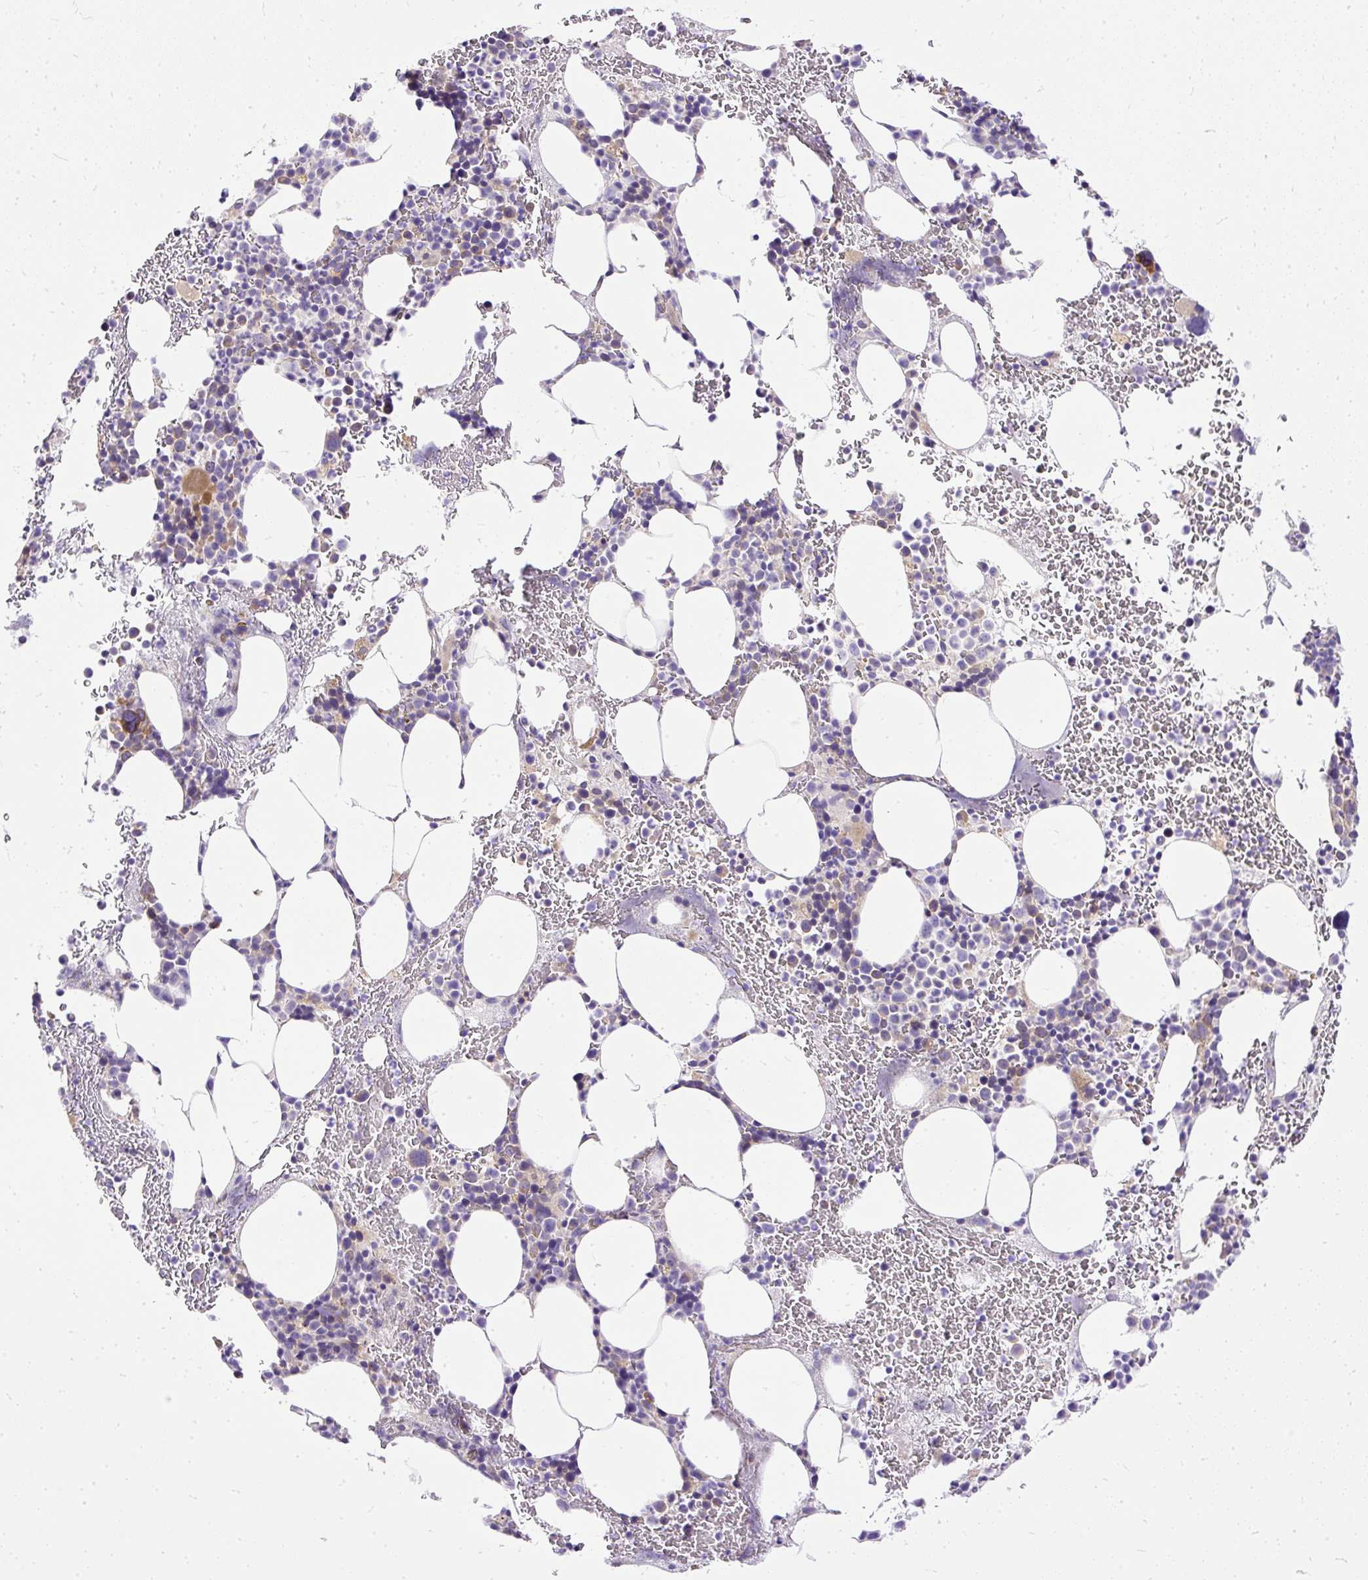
{"staining": {"intensity": "moderate", "quantity": "<25%", "location": "cytoplasmic/membranous"}, "tissue": "bone marrow", "cell_type": "Hematopoietic cells", "image_type": "normal", "snomed": [{"axis": "morphology", "description": "Normal tissue, NOS"}, {"axis": "topography", "description": "Bone marrow"}], "caption": "This histopathology image shows IHC staining of benign bone marrow, with low moderate cytoplasmic/membranous expression in approximately <25% of hematopoietic cells.", "gene": "AMFR", "patient": {"sex": "male", "age": 62}}